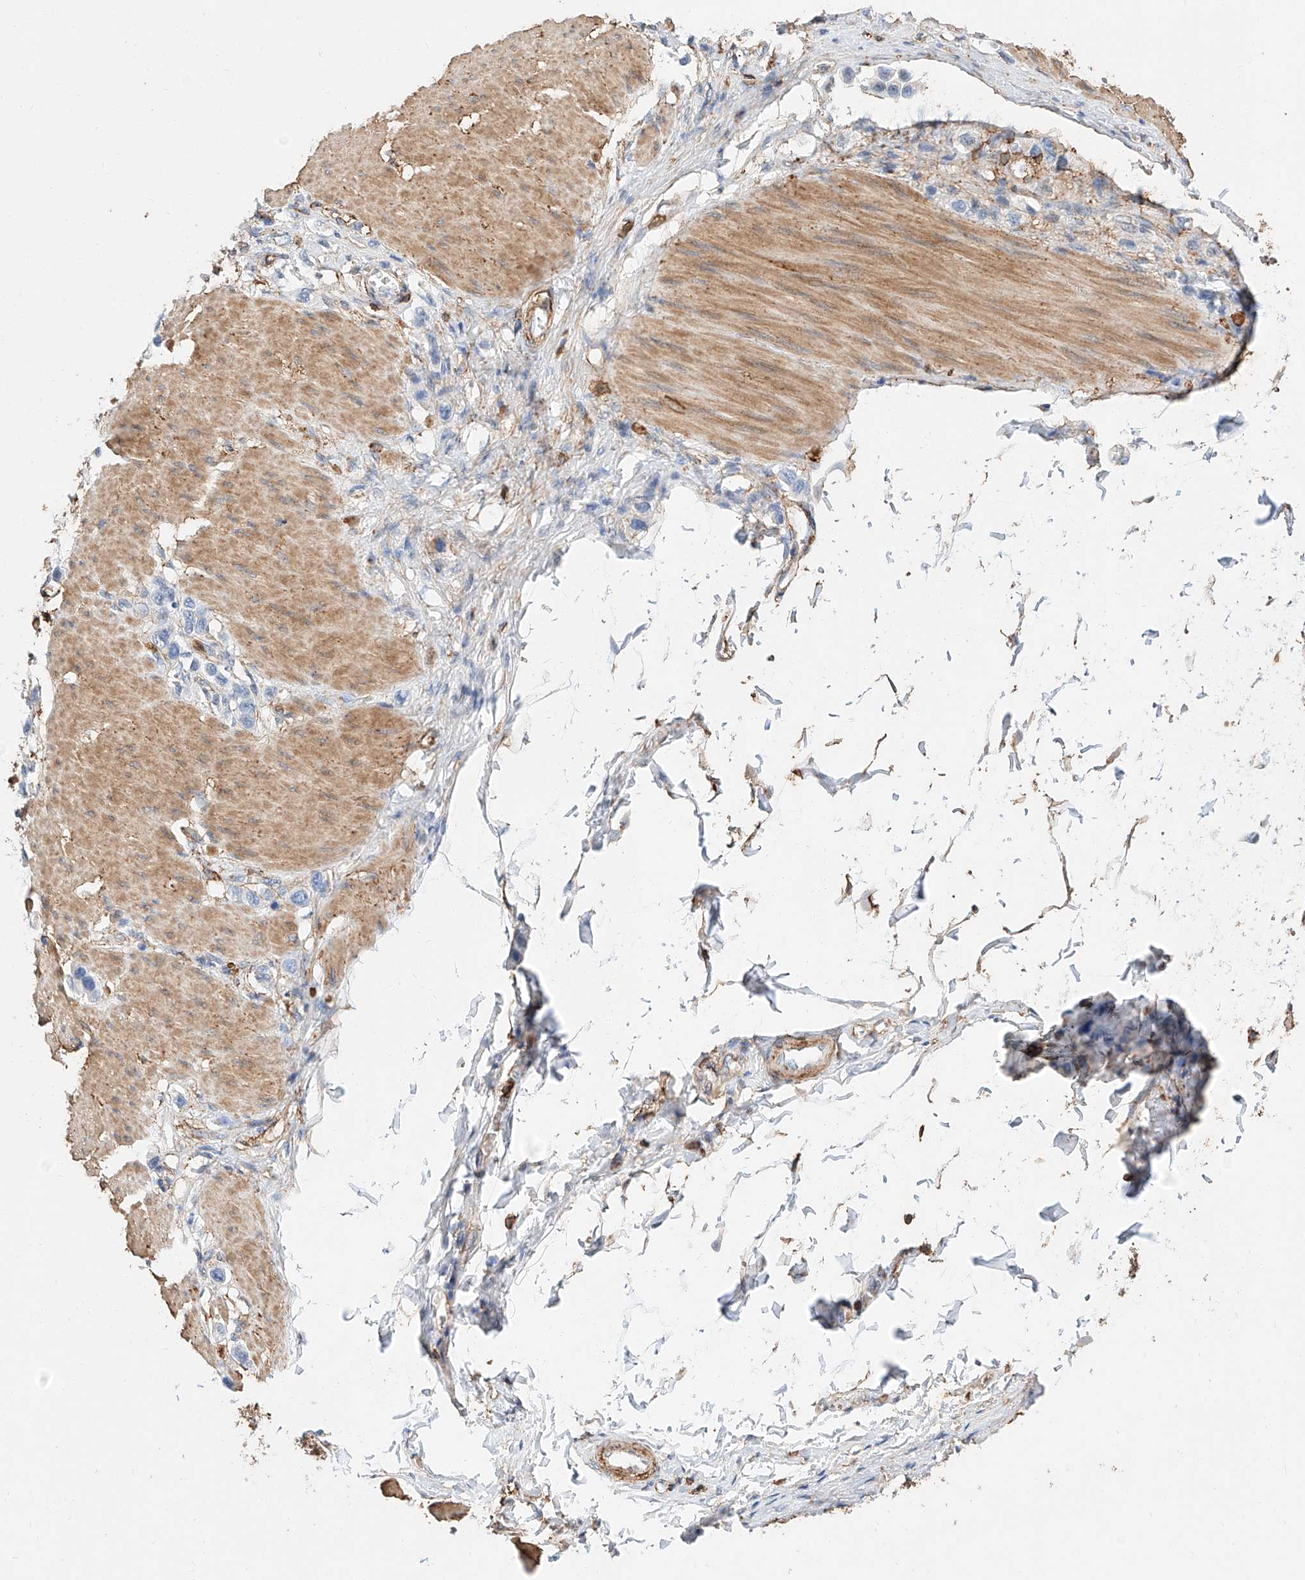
{"staining": {"intensity": "negative", "quantity": "none", "location": "none"}, "tissue": "stomach cancer", "cell_type": "Tumor cells", "image_type": "cancer", "snomed": [{"axis": "morphology", "description": "Adenocarcinoma, NOS"}, {"axis": "topography", "description": "Stomach"}], "caption": "This is an IHC photomicrograph of stomach adenocarcinoma. There is no expression in tumor cells.", "gene": "WFS1", "patient": {"sex": "female", "age": 65}}